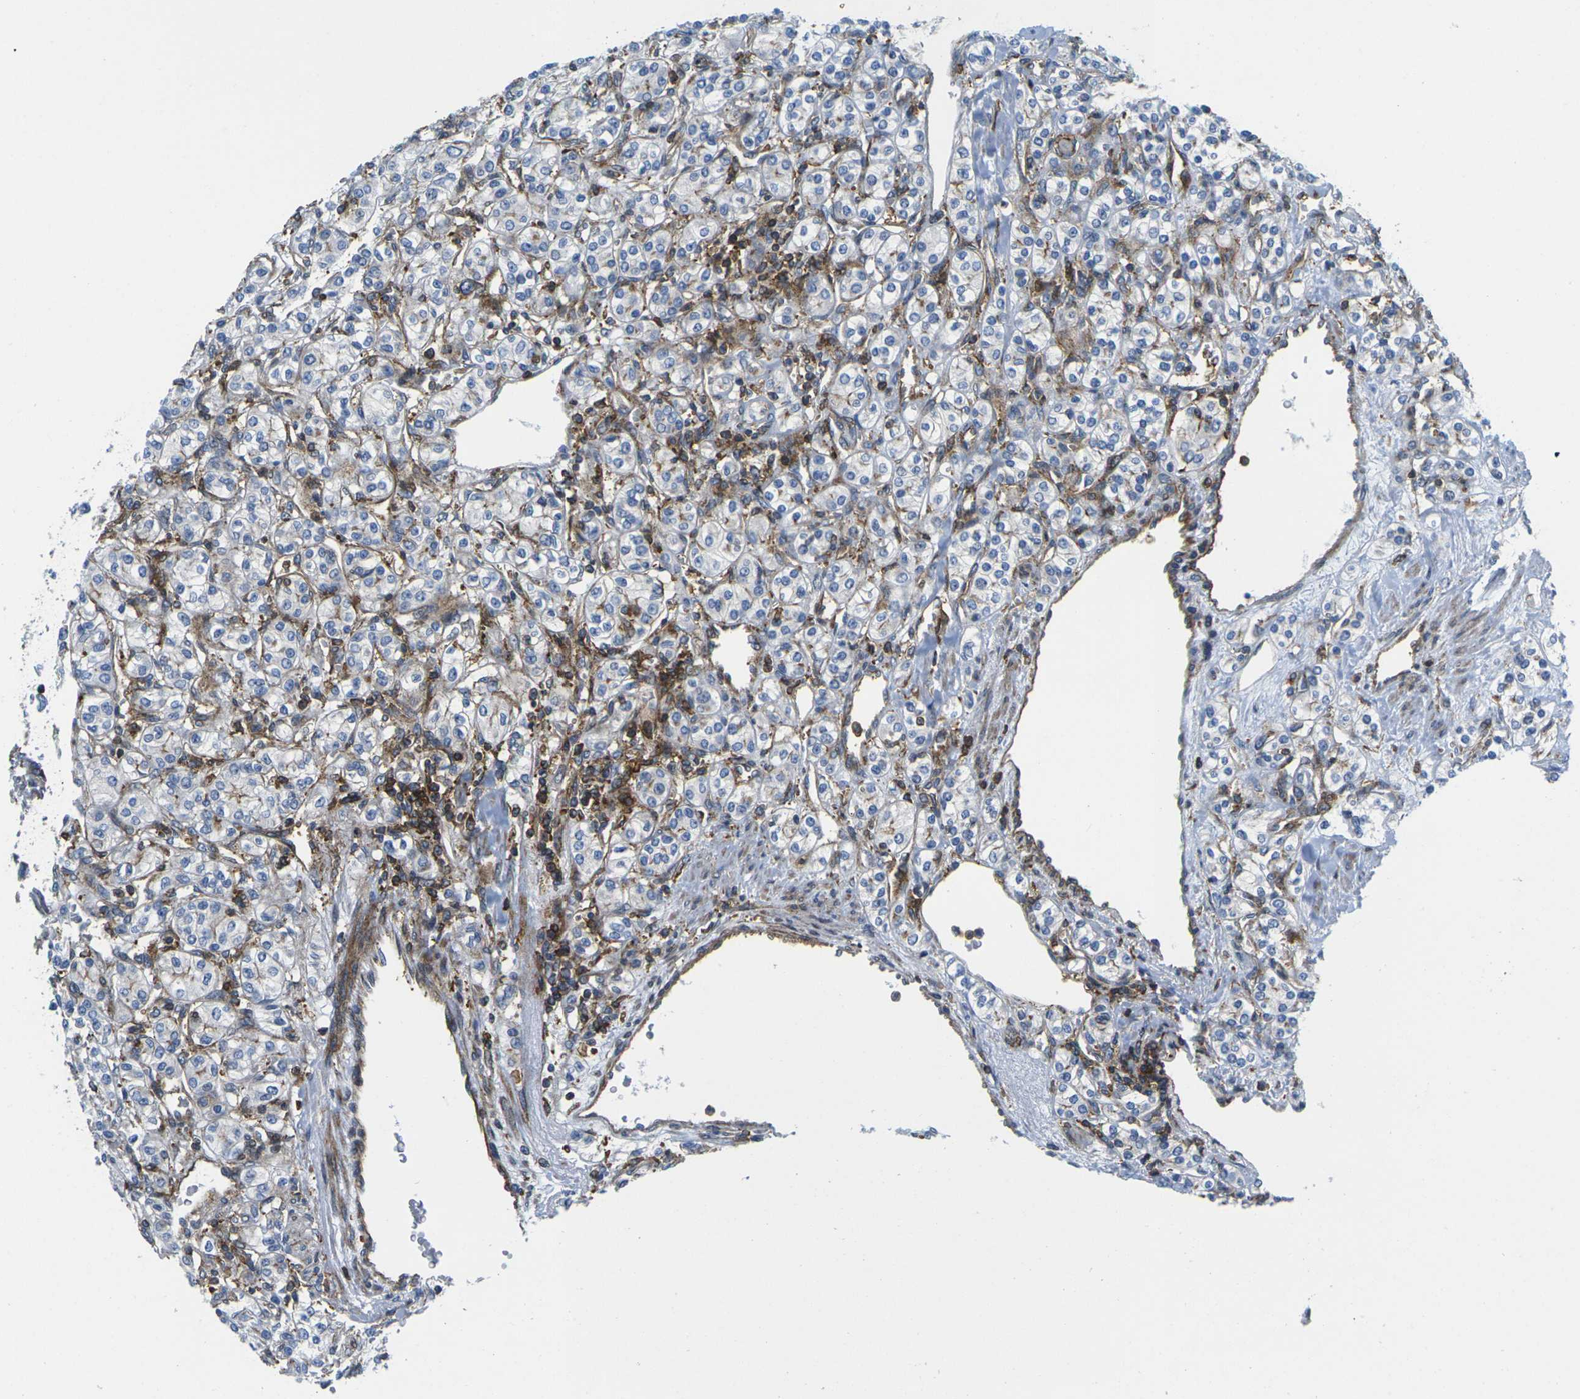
{"staining": {"intensity": "negative", "quantity": "none", "location": "none"}, "tissue": "renal cancer", "cell_type": "Tumor cells", "image_type": "cancer", "snomed": [{"axis": "morphology", "description": "Adenocarcinoma, NOS"}, {"axis": "topography", "description": "Kidney"}], "caption": "This is an immunohistochemistry (IHC) photomicrograph of human renal cancer. There is no positivity in tumor cells.", "gene": "IQGAP1", "patient": {"sex": "male", "age": 77}}